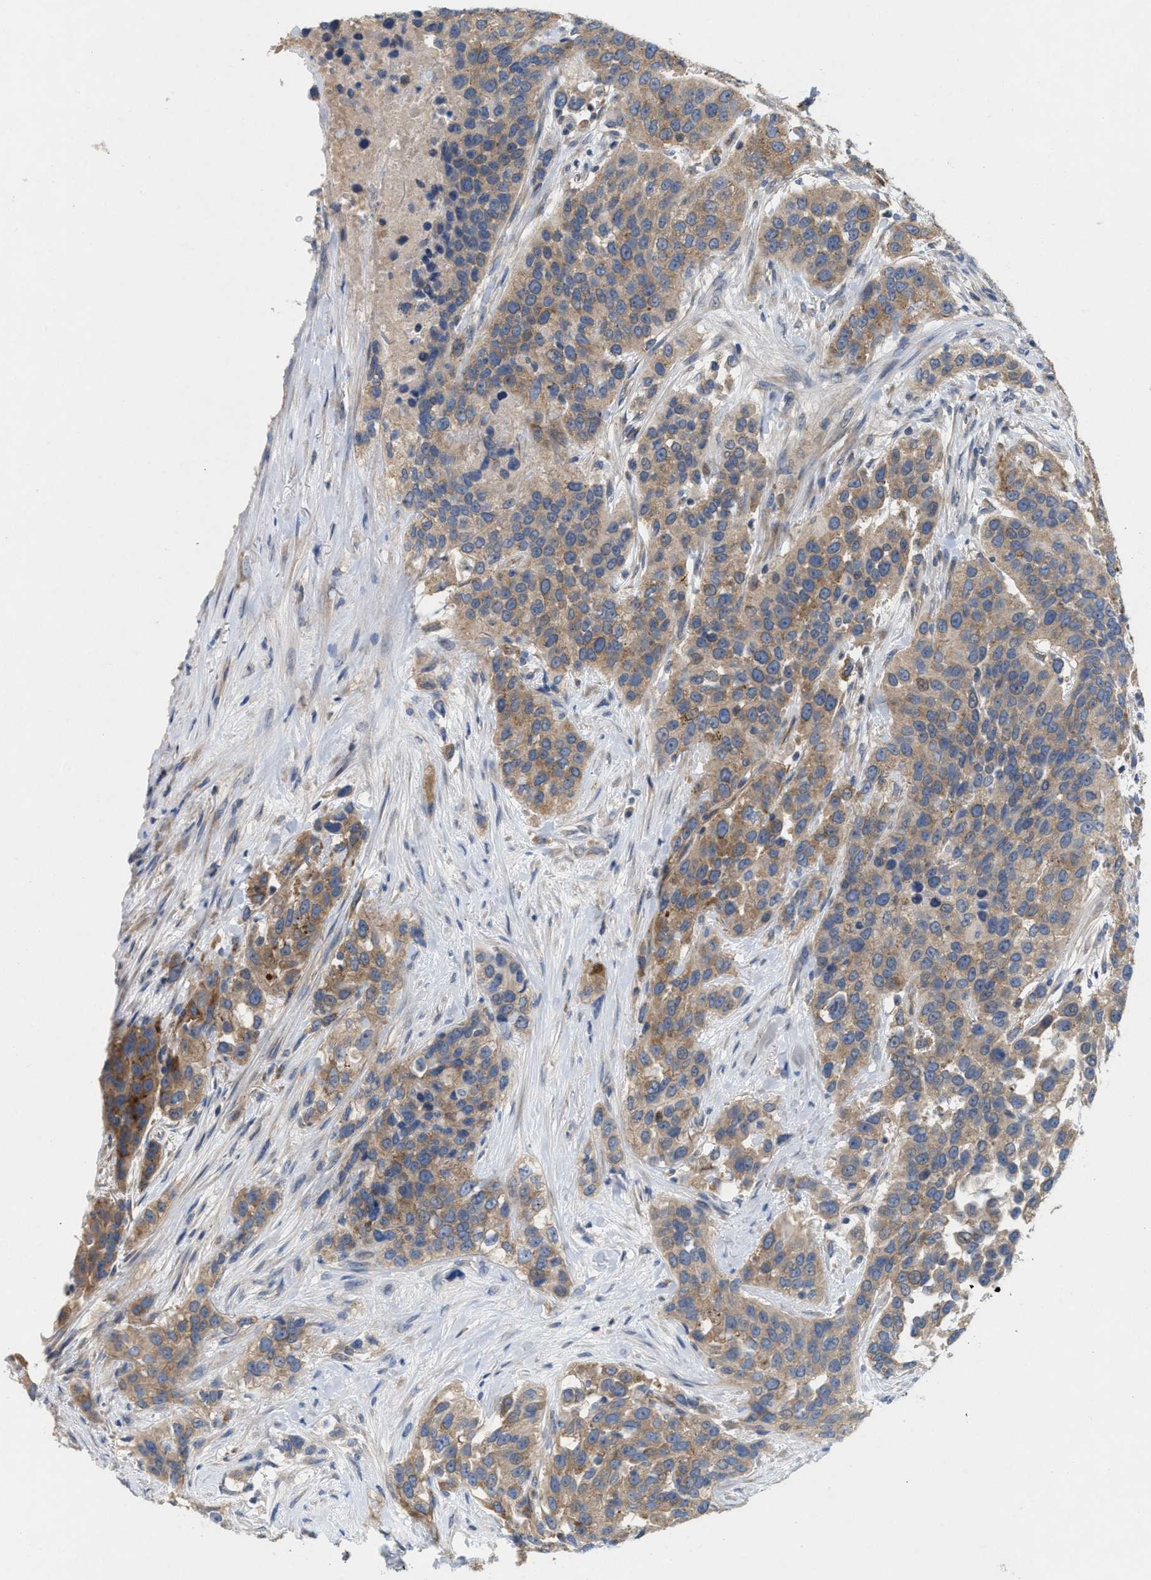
{"staining": {"intensity": "moderate", "quantity": ">75%", "location": "cytoplasmic/membranous"}, "tissue": "urothelial cancer", "cell_type": "Tumor cells", "image_type": "cancer", "snomed": [{"axis": "morphology", "description": "Urothelial carcinoma, High grade"}, {"axis": "topography", "description": "Urinary bladder"}], "caption": "There is medium levels of moderate cytoplasmic/membranous positivity in tumor cells of urothelial carcinoma (high-grade), as demonstrated by immunohistochemical staining (brown color).", "gene": "UBAP2", "patient": {"sex": "female", "age": 80}}